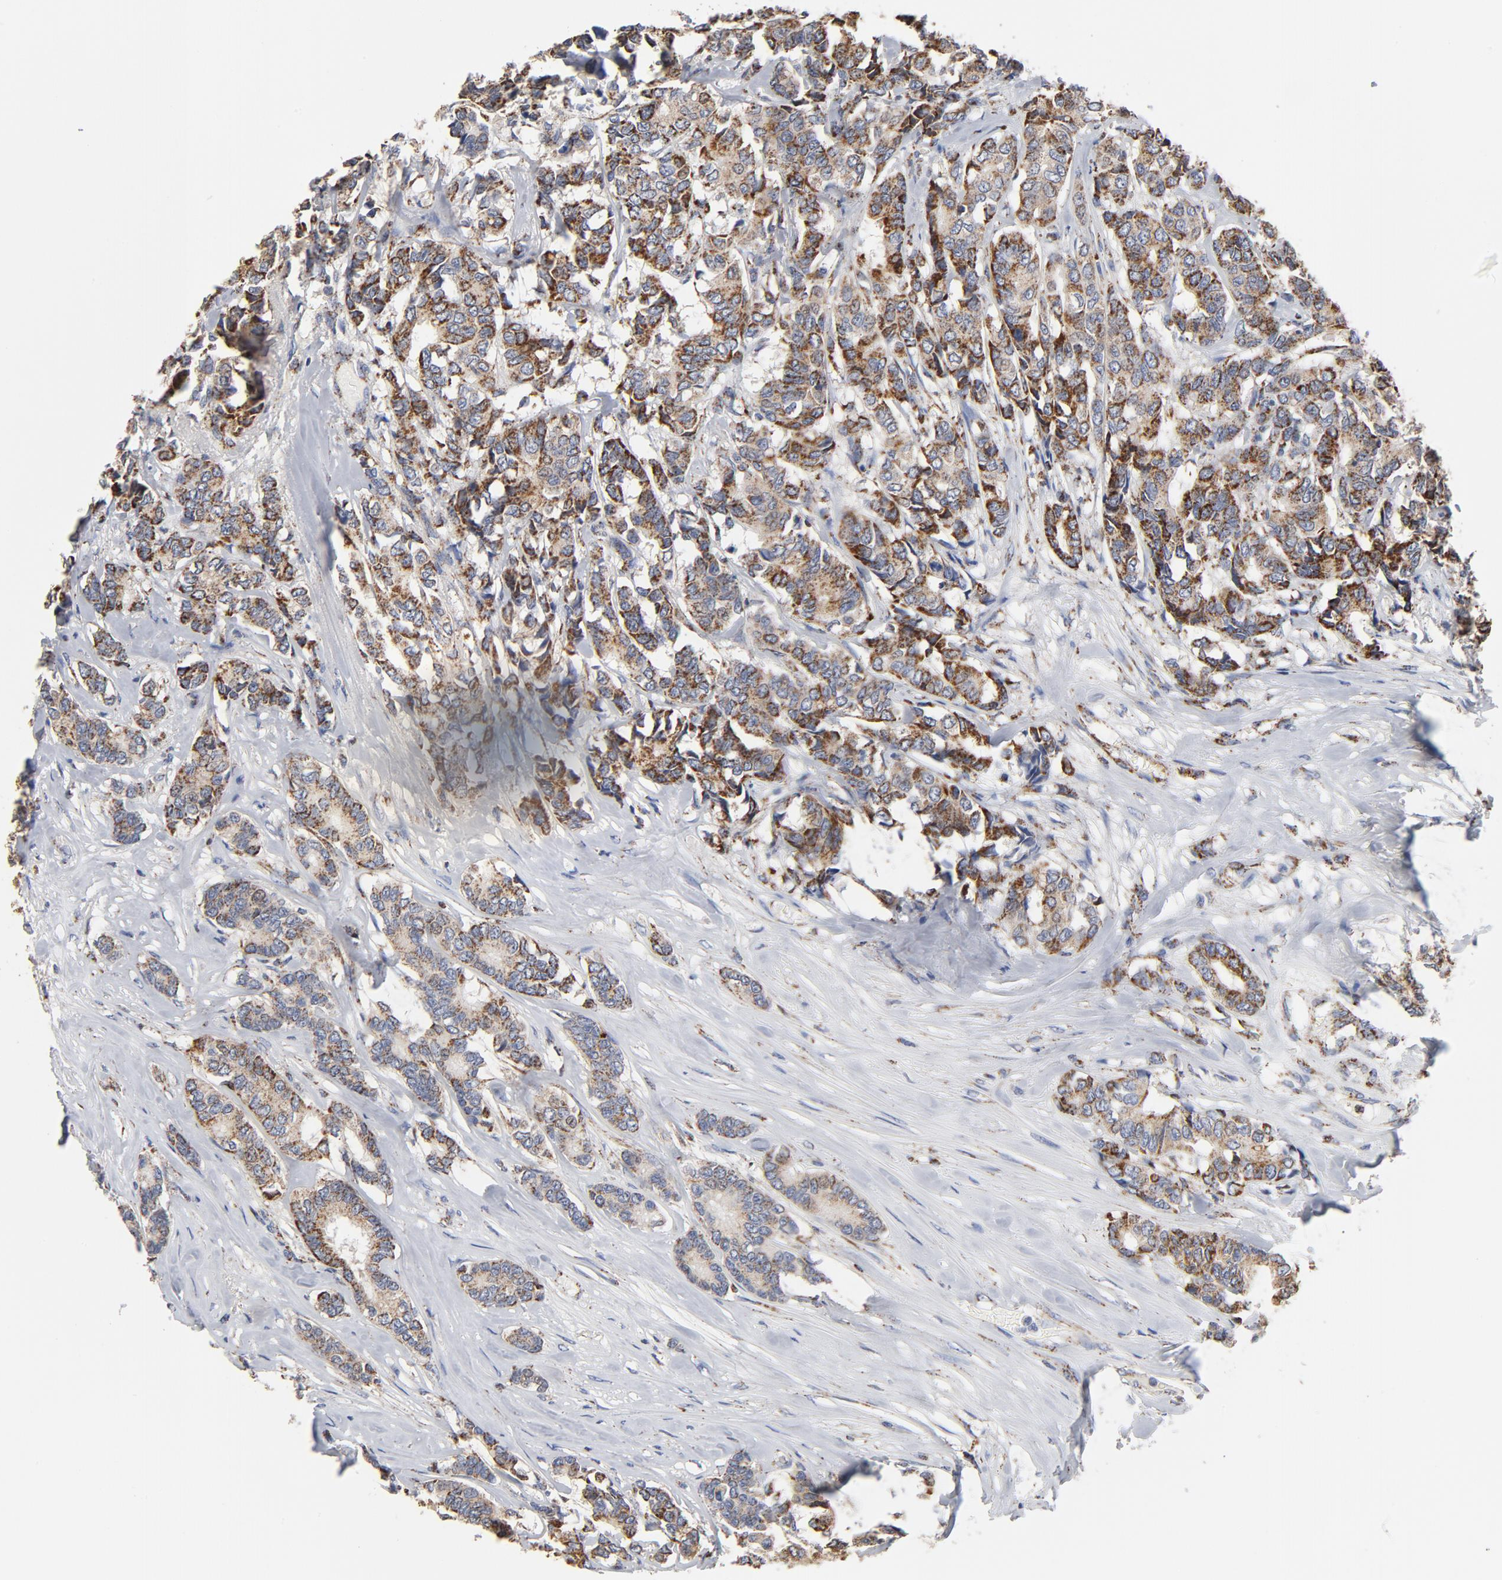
{"staining": {"intensity": "moderate", "quantity": ">75%", "location": "cytoplasmic/membranous"}, "tissue": "breast cancer", "cell_type": "Tumor cells", "image_type": "cancer", "snomed": [{"axis": "morphology", "description": "Duct carcinoma"}, {"axis": "topography", "description": "Breast"}], "caption": "Protein staining by immunohistochemistry (IHC) shows moderate cytoplasmic/membranous positivity in approximately >75% of tumor cells in intraductal carcinoma (breast).", "gene": "NDUFV2", "patient": {"sex": "female", "age": 87}}